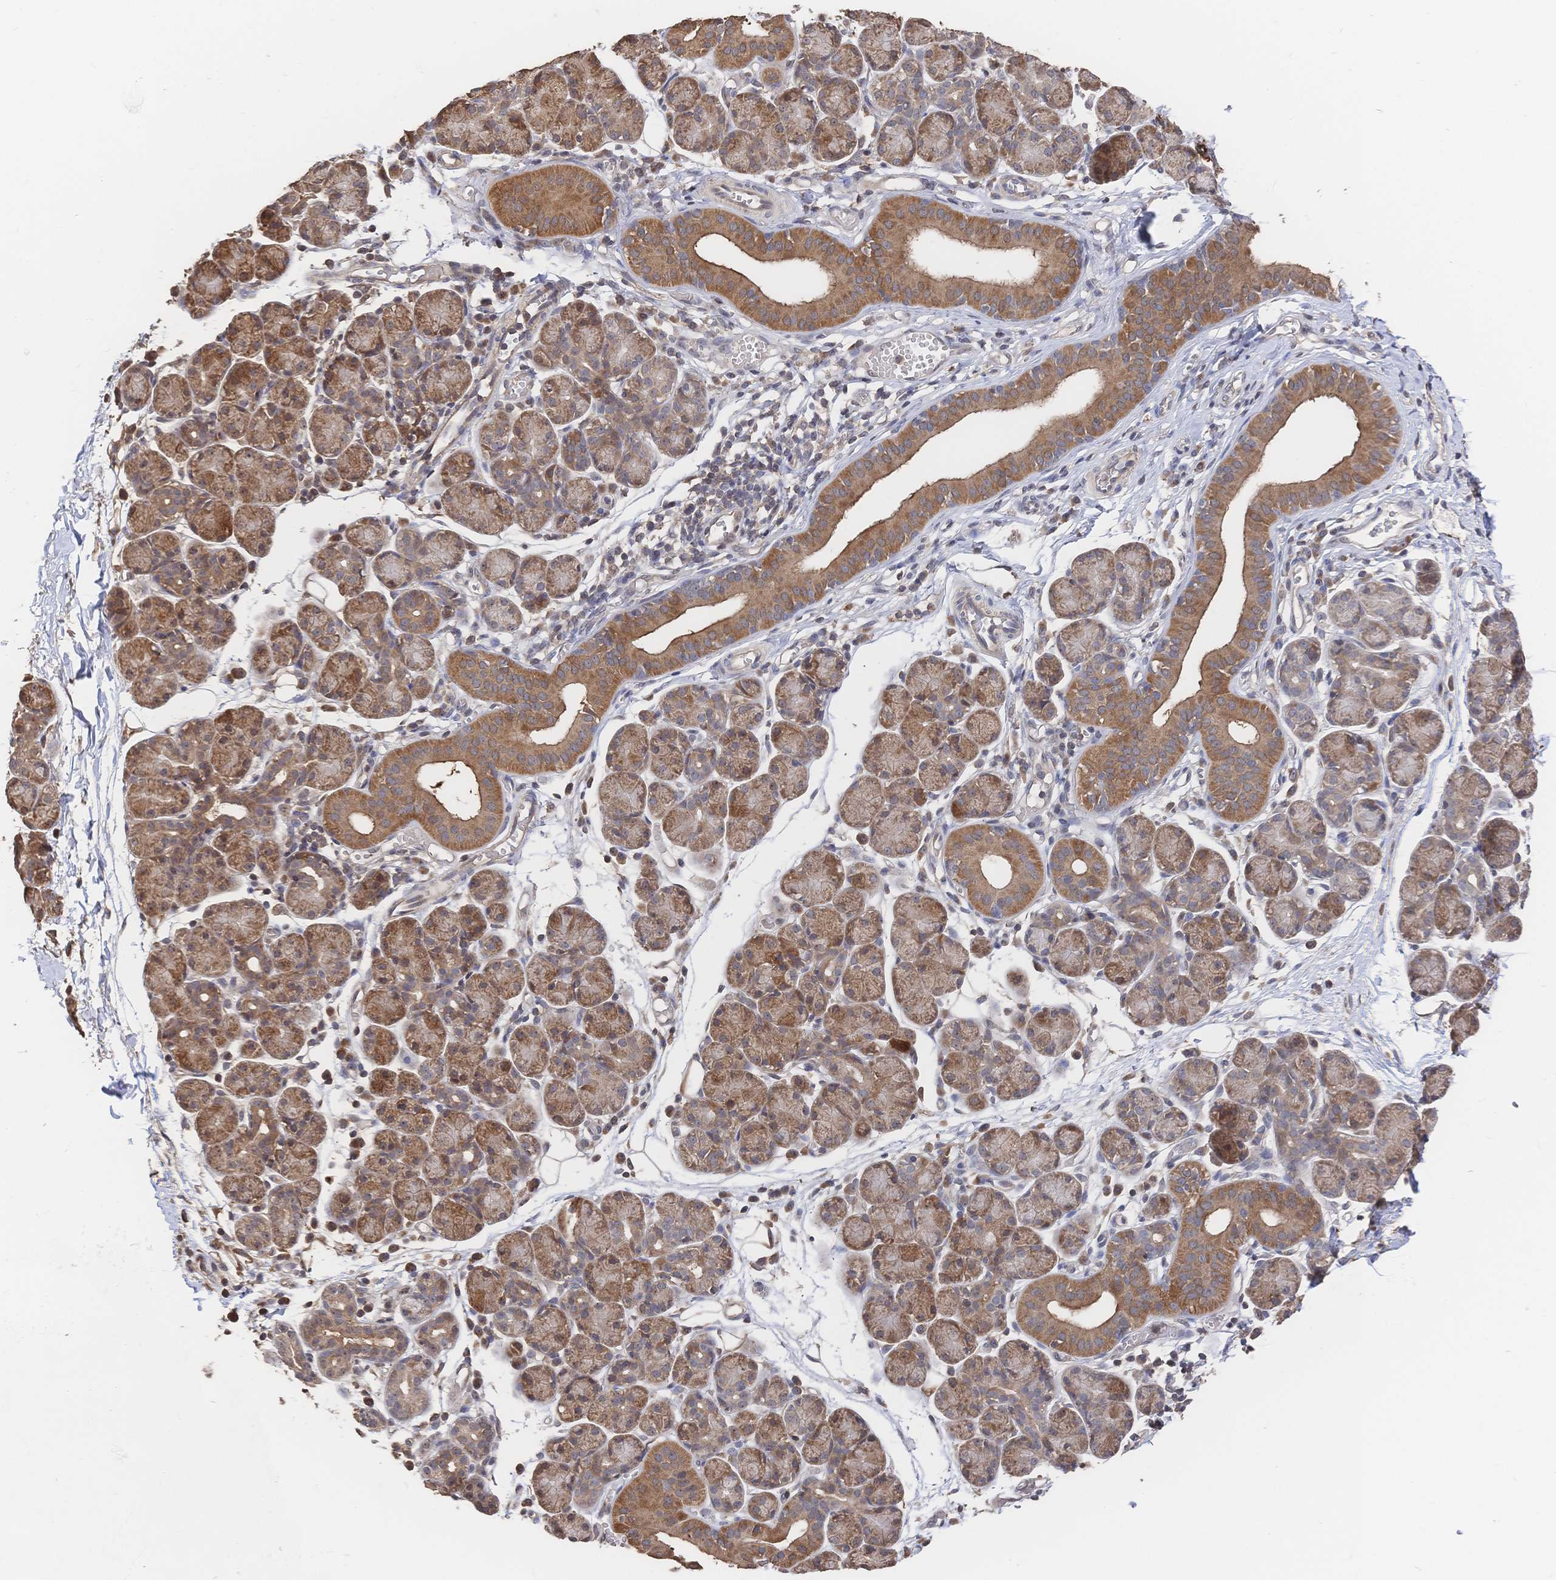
{"staining": {"intensity": "moderate", "quantity": ">75%", "location": "cytoplasmic/membranous"}, "tissue": "salivary gland", "cell_type": "Glandular cells", "image_type": "normal", "snomed": [{"axis": "morphology", "description": "Normal tissue, NOS"}, {"axis": "morphology", "description": "Inflammation, NOS"}, {"axis": "topography", "description": "Lymph node"}, {"axis": "topography", "description": "Salivary gland"}], "caption": "Protein expression analysis of benign salivary gland displays moderate cytoplasmic/membranous positivity in about >75% of glandular cells.", "gene": "DNAJA4", "patient": {"sex": "male", "age": 3}}